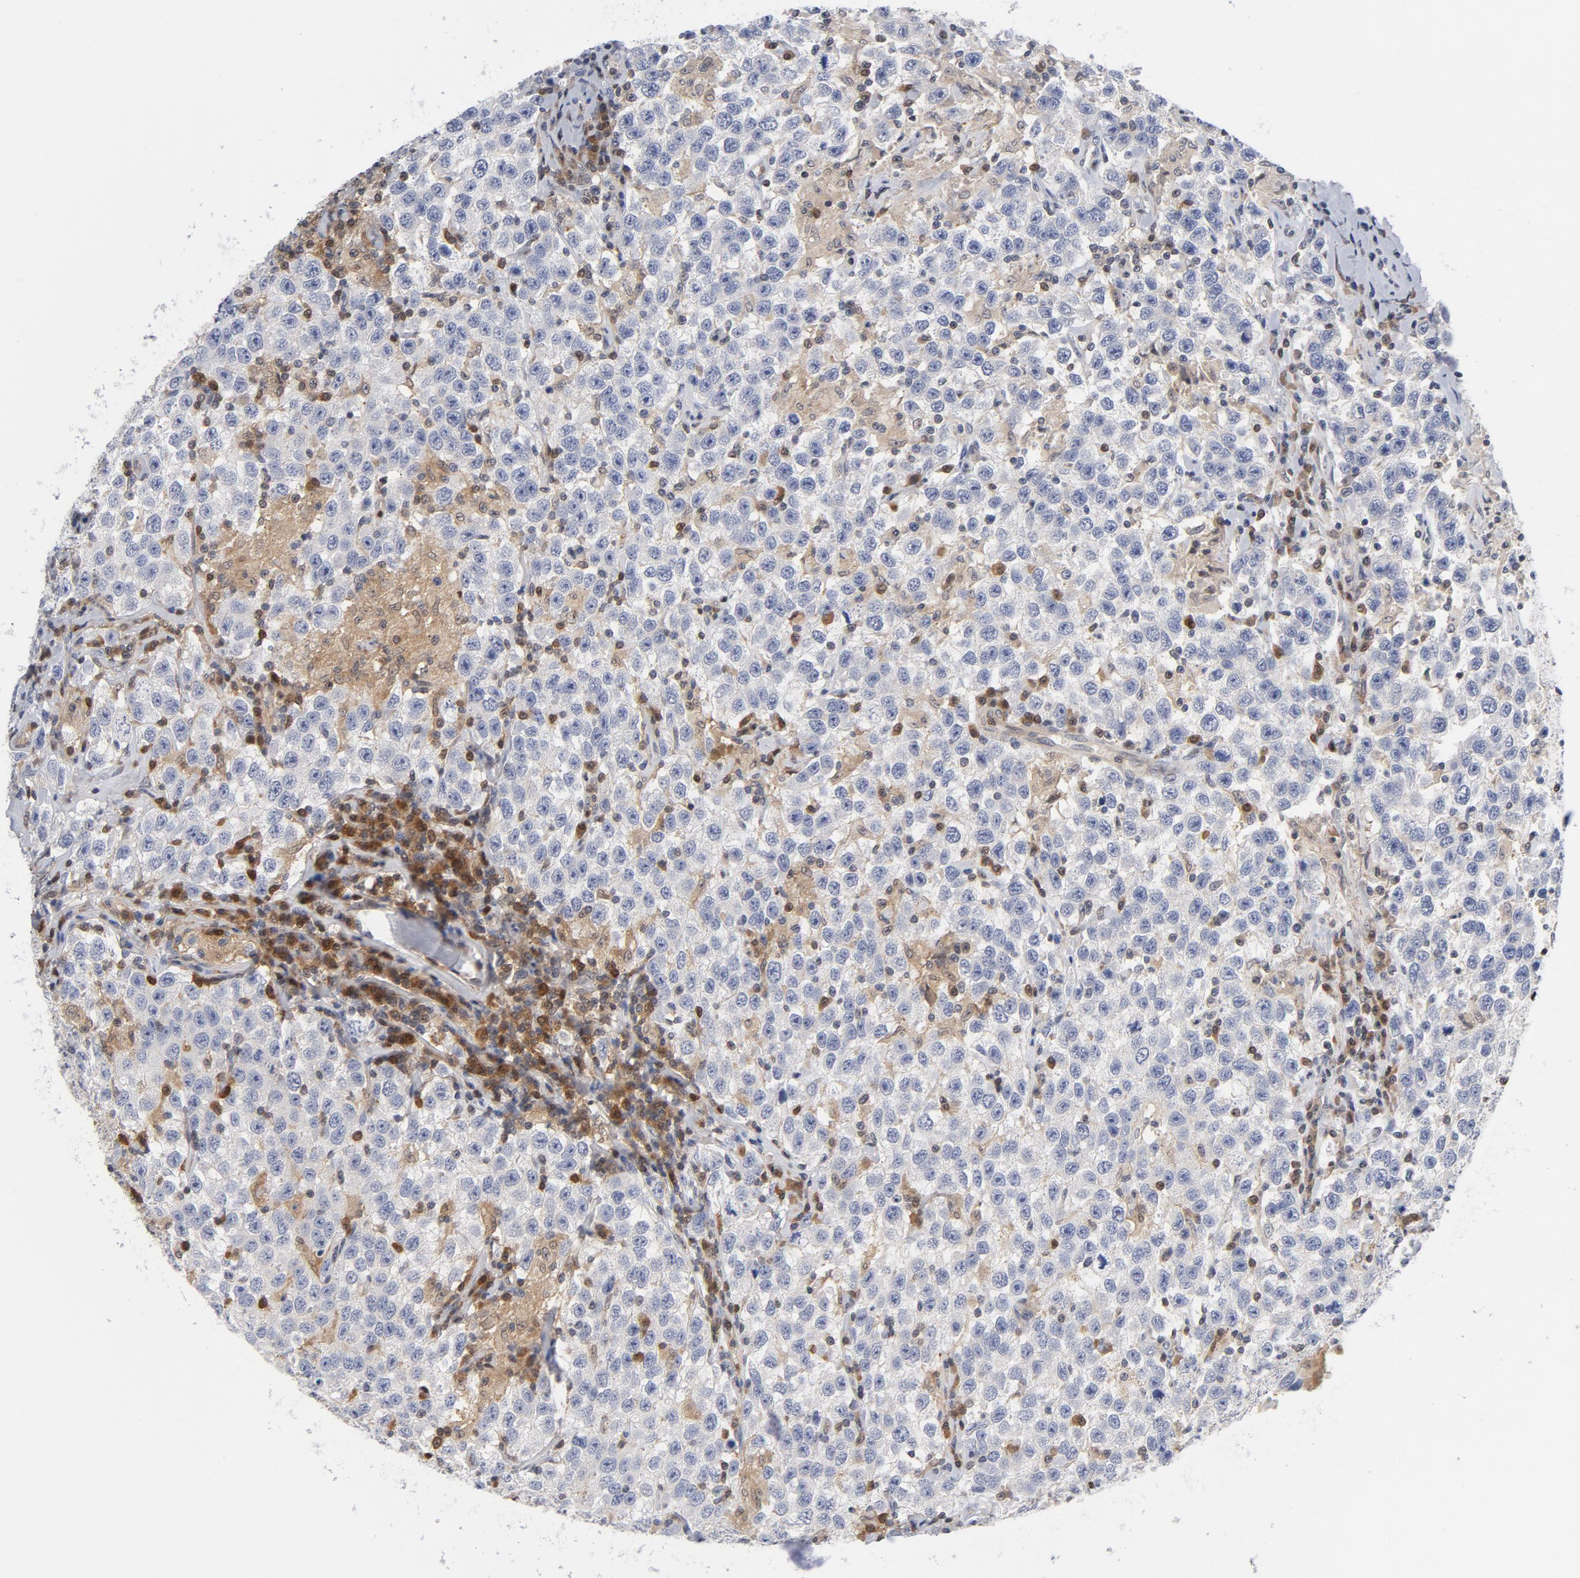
{"staining": {"intensity": "negative", "quantity": "none", "location": "none"}, "tissue": "testis cancer", "cell_type": "Tumor cells", "image_type": "cancer", "snomed": [{"axis": "morphology", "description": "Seminoma, NOS"}, {"axis": "topography", "description": "Testis"}], "caption": "Tumor cells are negative for protein expression in human testis seminoma.", "gene": "TRADD", "patient": {"sex": "male", "age": 41}}